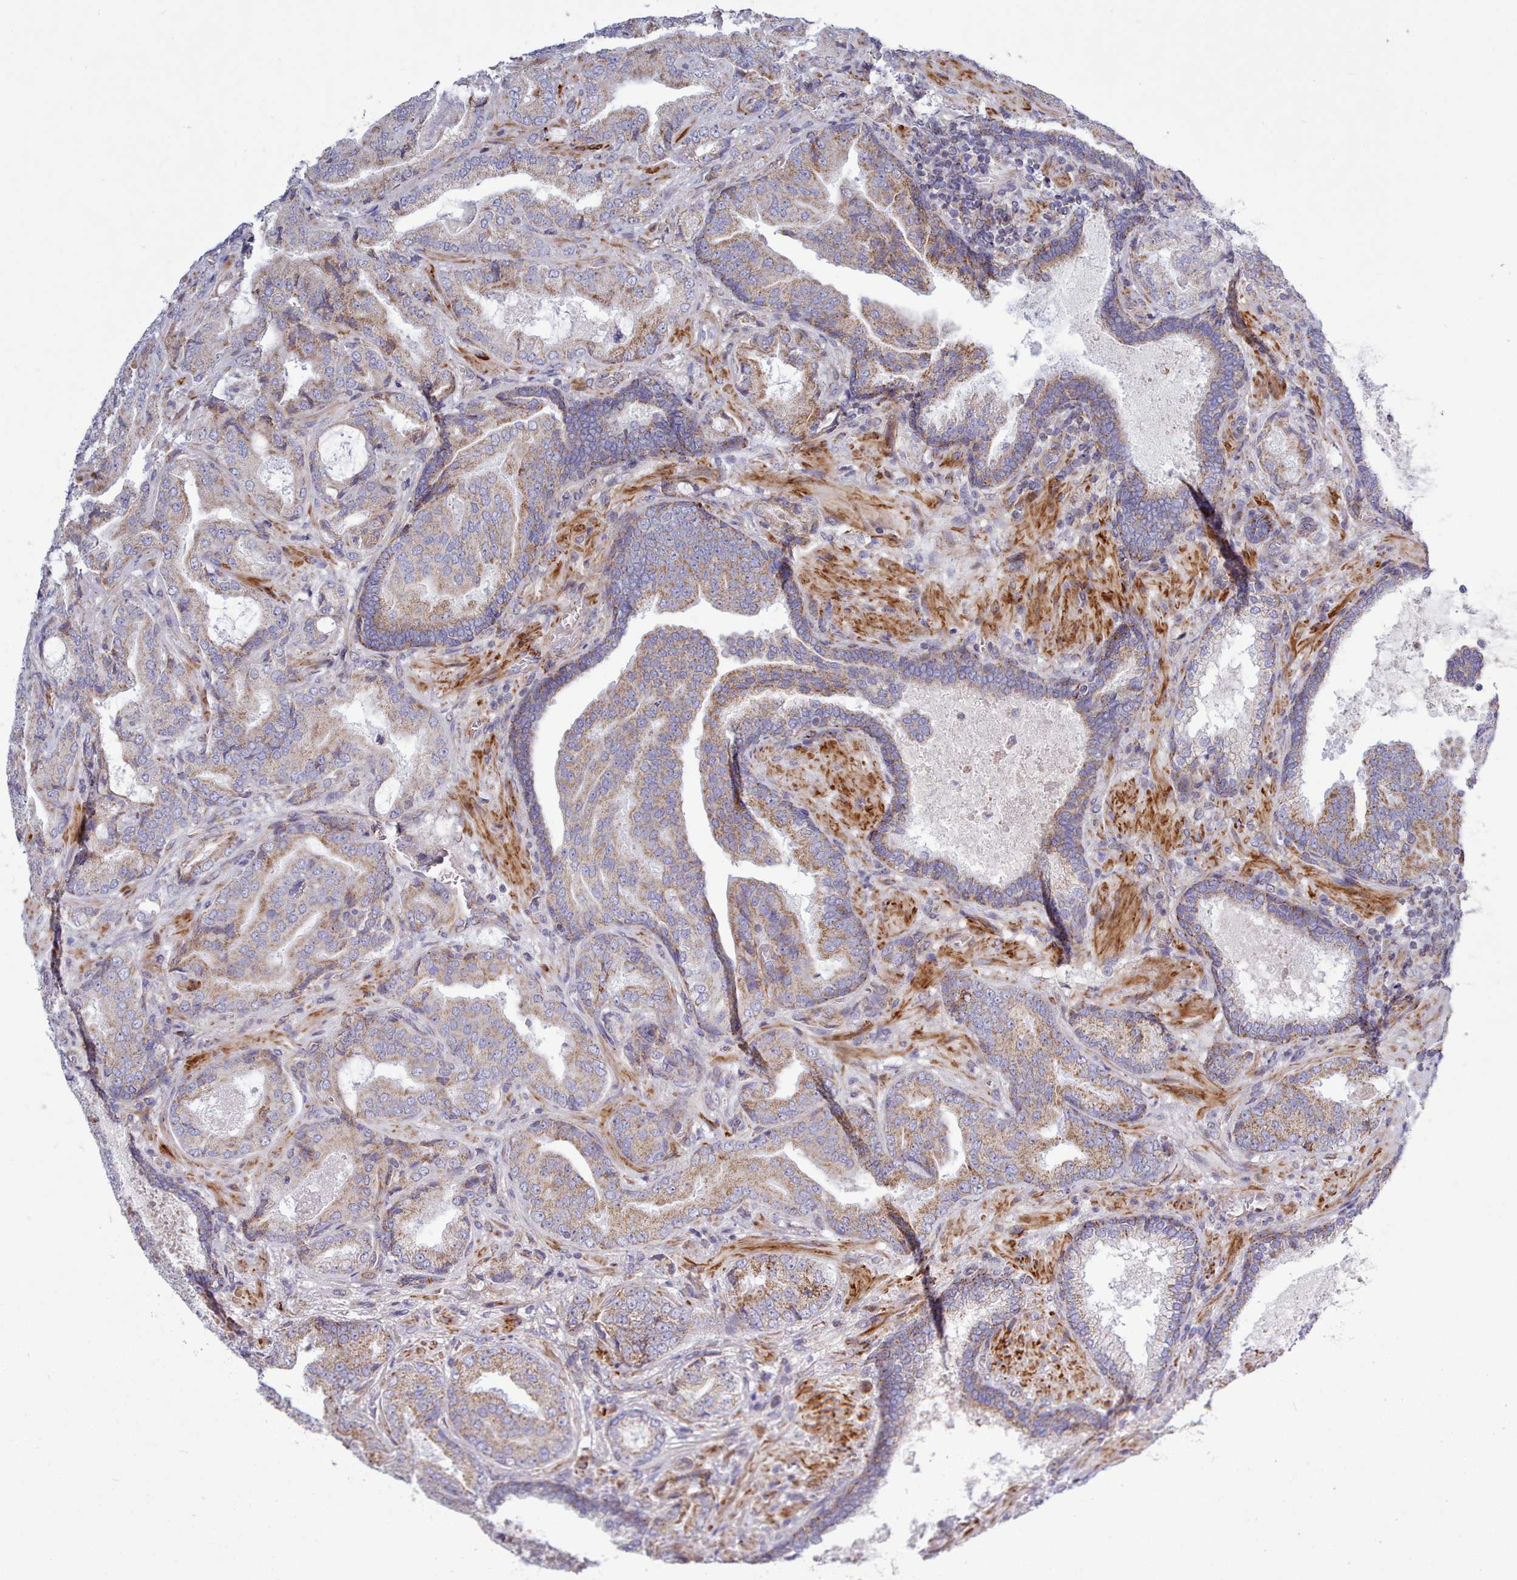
{"staining": {"intensity": "moderate", "quantity": ">75%", "location": "cytoplasmic/membranous"}, "tissue": "prostate cancer", "cell_type": "Tumor cells", "image_type": "cancer", "snomed": [{"axis": "morphology", "description": "Adenocarcinoma, High grade"}, {"axis": "topography", "description": "Prostate"}], "caption": "Immunohistochemistry (DAB) staining of prostate cancer reveals moderate cytoplasmic/membranous protein positivity in about >75% of tumor cells.", "gene": "MRPL21", "patient": {"sex": "male", "age": 68}}